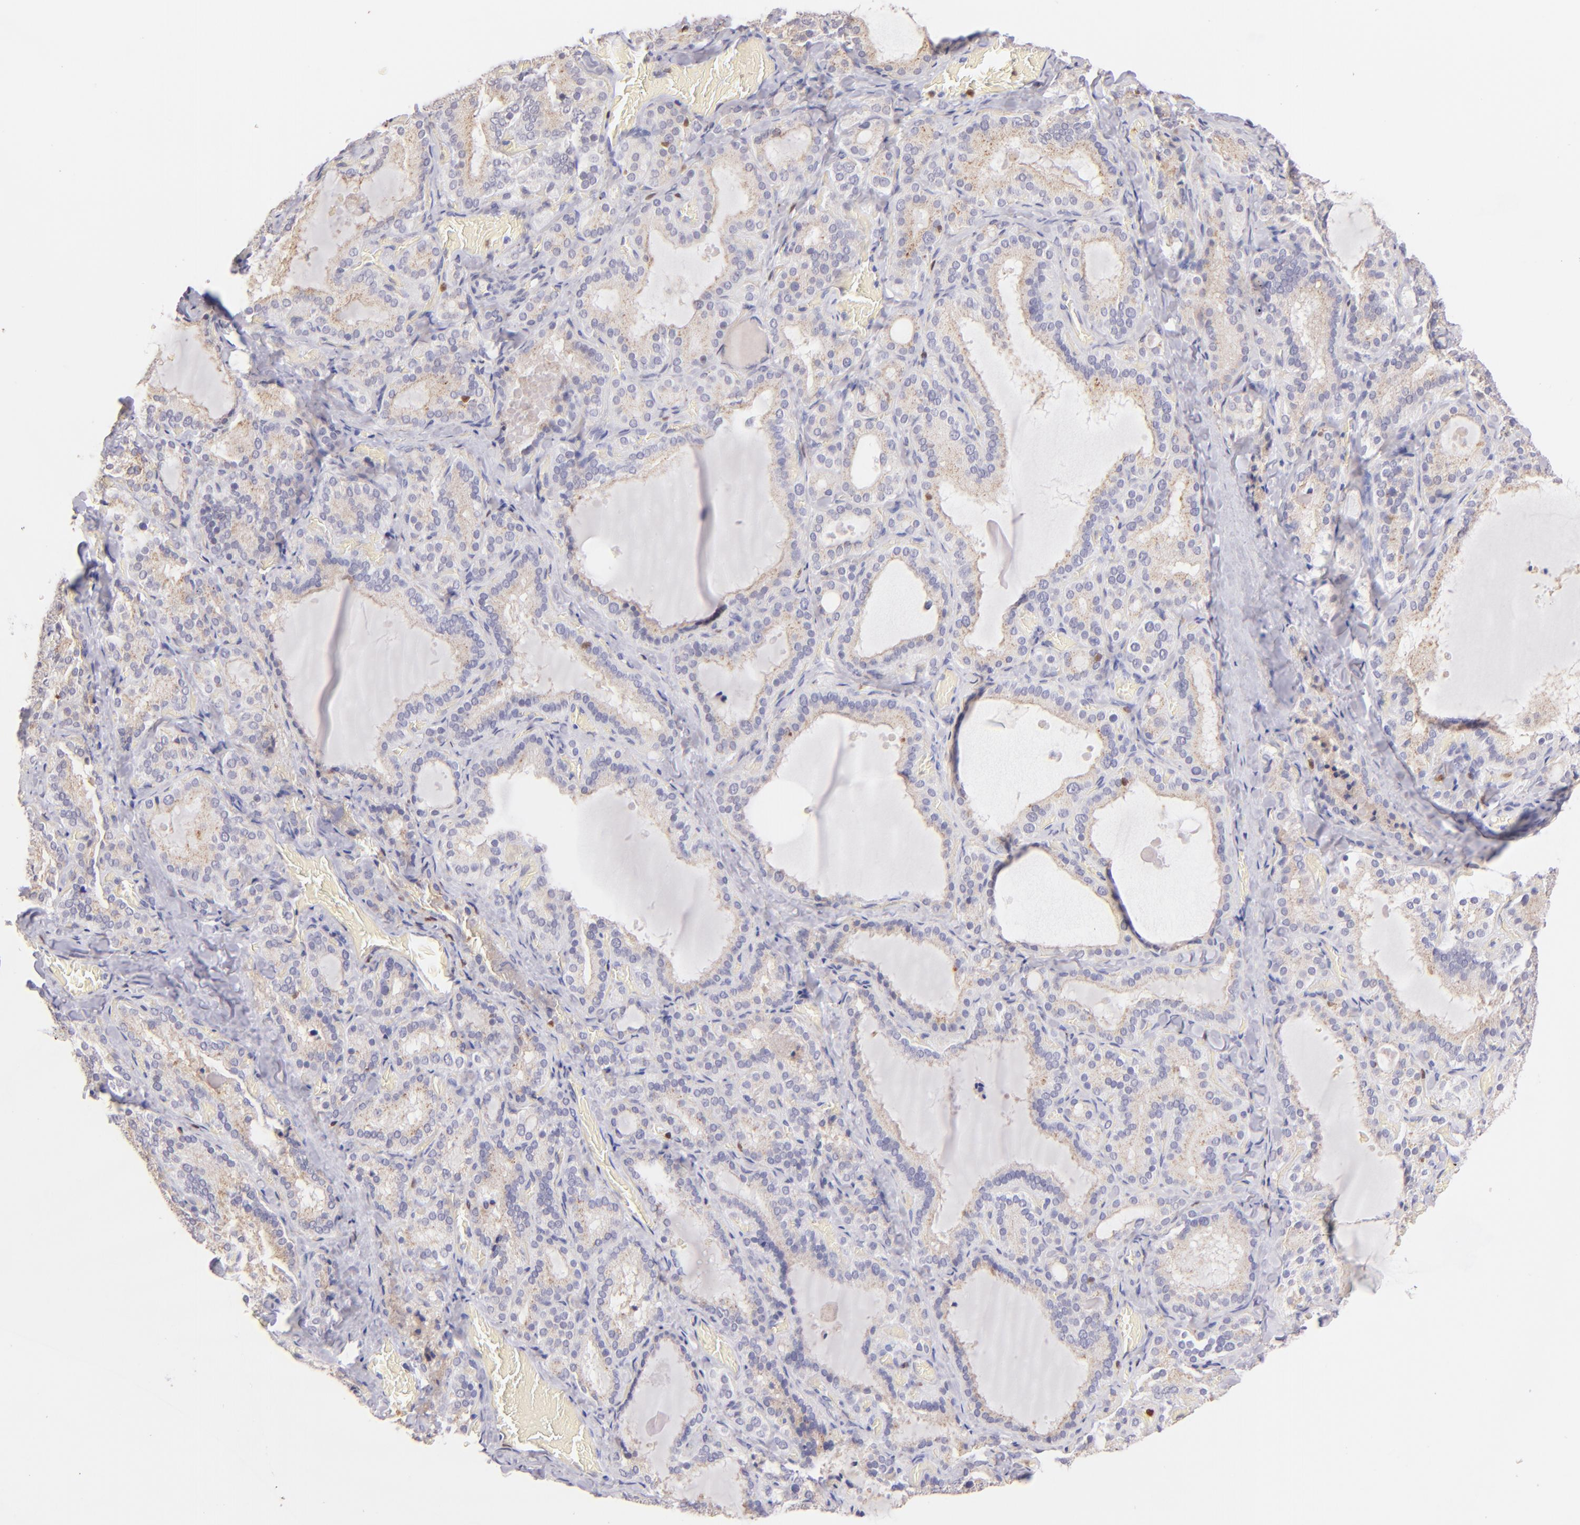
{"staining": {"intensity": "moderate", "quantity": "25%-75%", "location": "cytoplasmic/membranous"}, "tissue": "thyroid gland", "cell_type": "Glandular cells", "image_type": "normal", "snomed": [{"axis": "morphology", "description": "Normal tissue, NOS"}, {"axis": "topography", "description": "Thyroid gland"}], "caption": "Brown immunohistochemical staining in normal human thyroid gland shows moderate cytoplasmic/membranous staining in about 25%-75% of glandular cells. (IHC, brightfield microscopy, high magnification).", "gene": "ZAP70", "patient": {"sex": "female", "age": 33}}